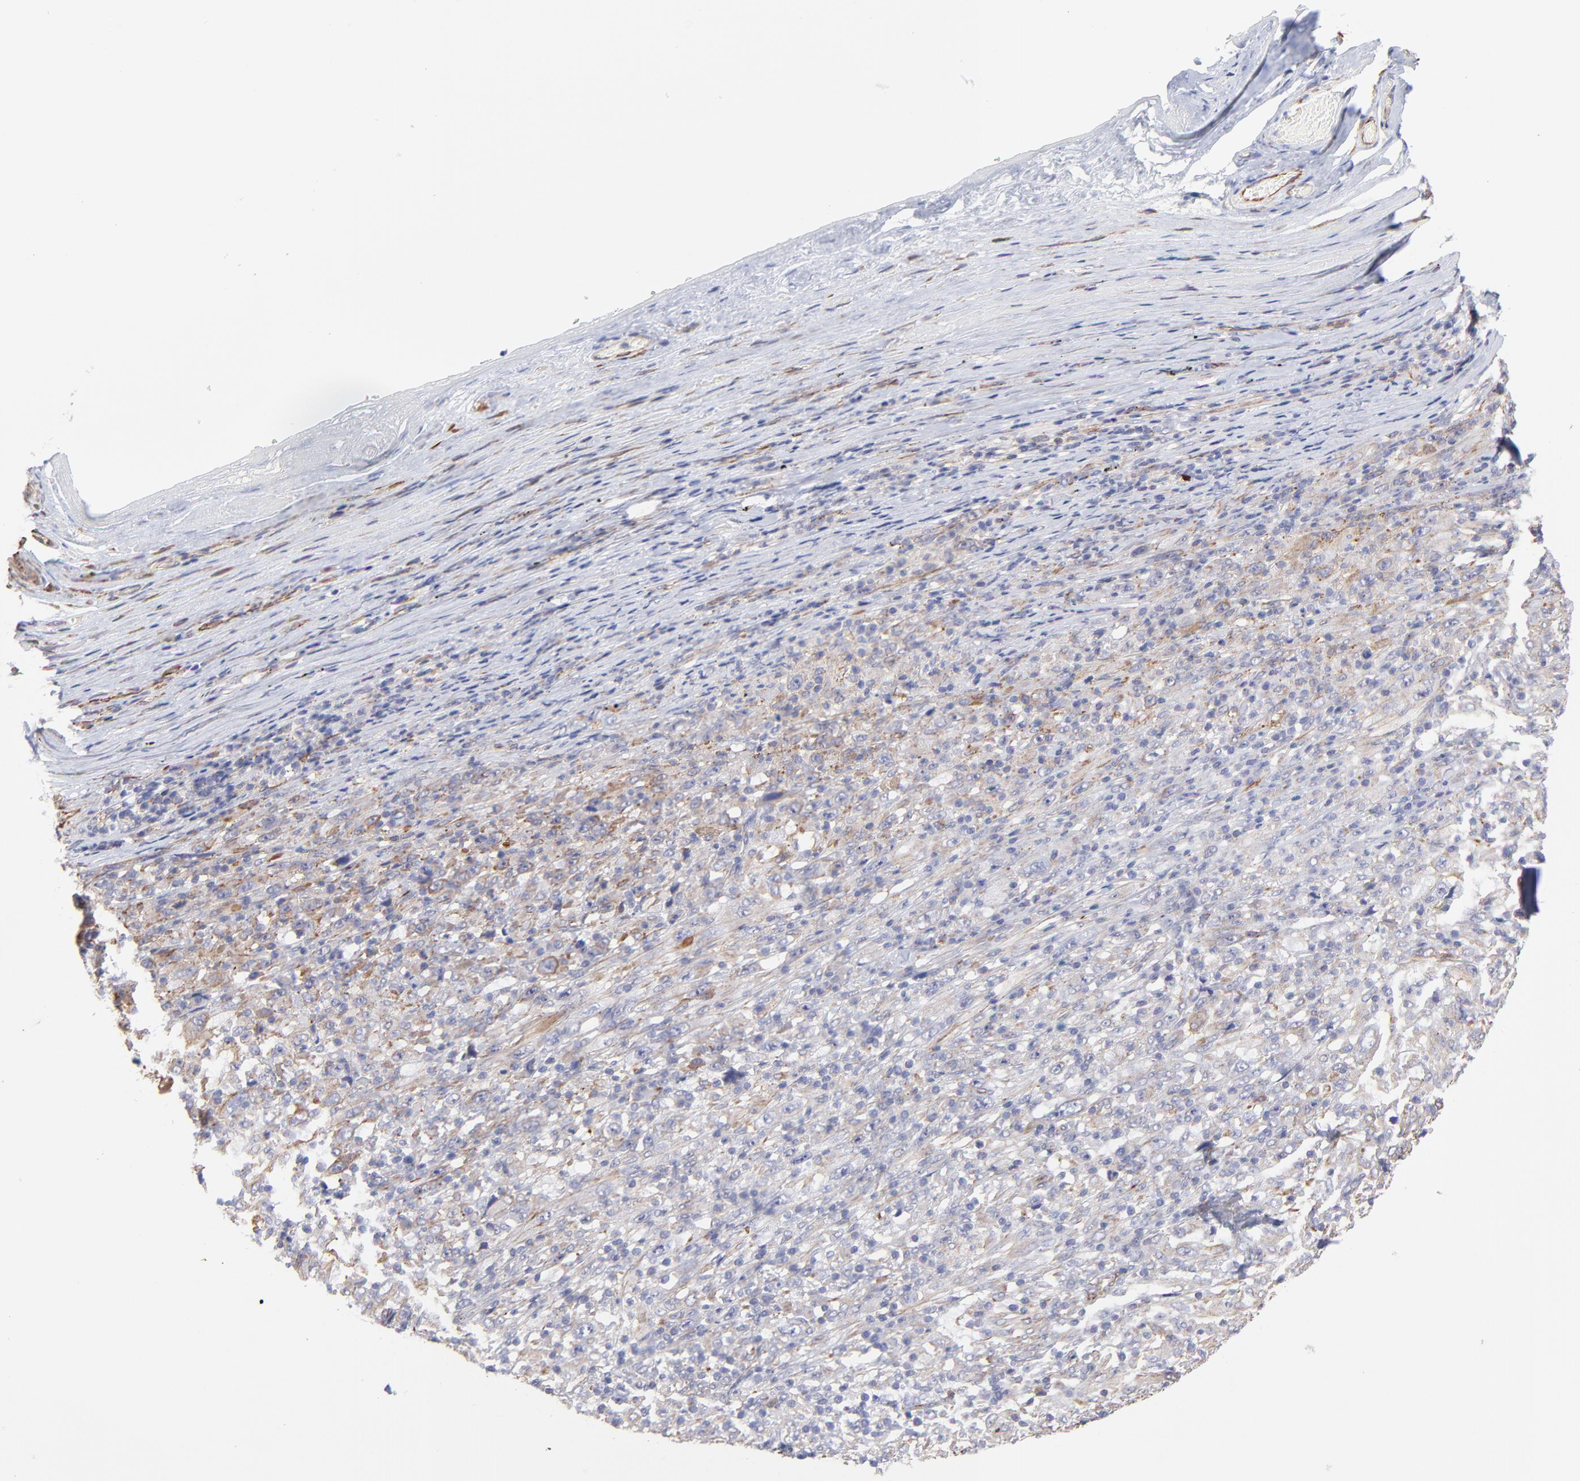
{"staining": {"intensity": "moderate", "quantity": ">75%", "location": "cytoplasmic/membranous"}, "tissue": "melanoma", "cell_type": "Tumor cells", "image_type": "cancer", "snomed": [{"axis": "morphology", "description": "Malignant melanoma, Metastatic site"}, {"axis": "topography", "description": "Skin"}], "caption": "This is an image of immunohistochemistry staining of malignant melanoma (metastatic site), which shows moderate expression in the cytoplasmic/membranous of tumor cells.", "gene": "COX8C", "patient": {"sex": "female", "age": 56}}